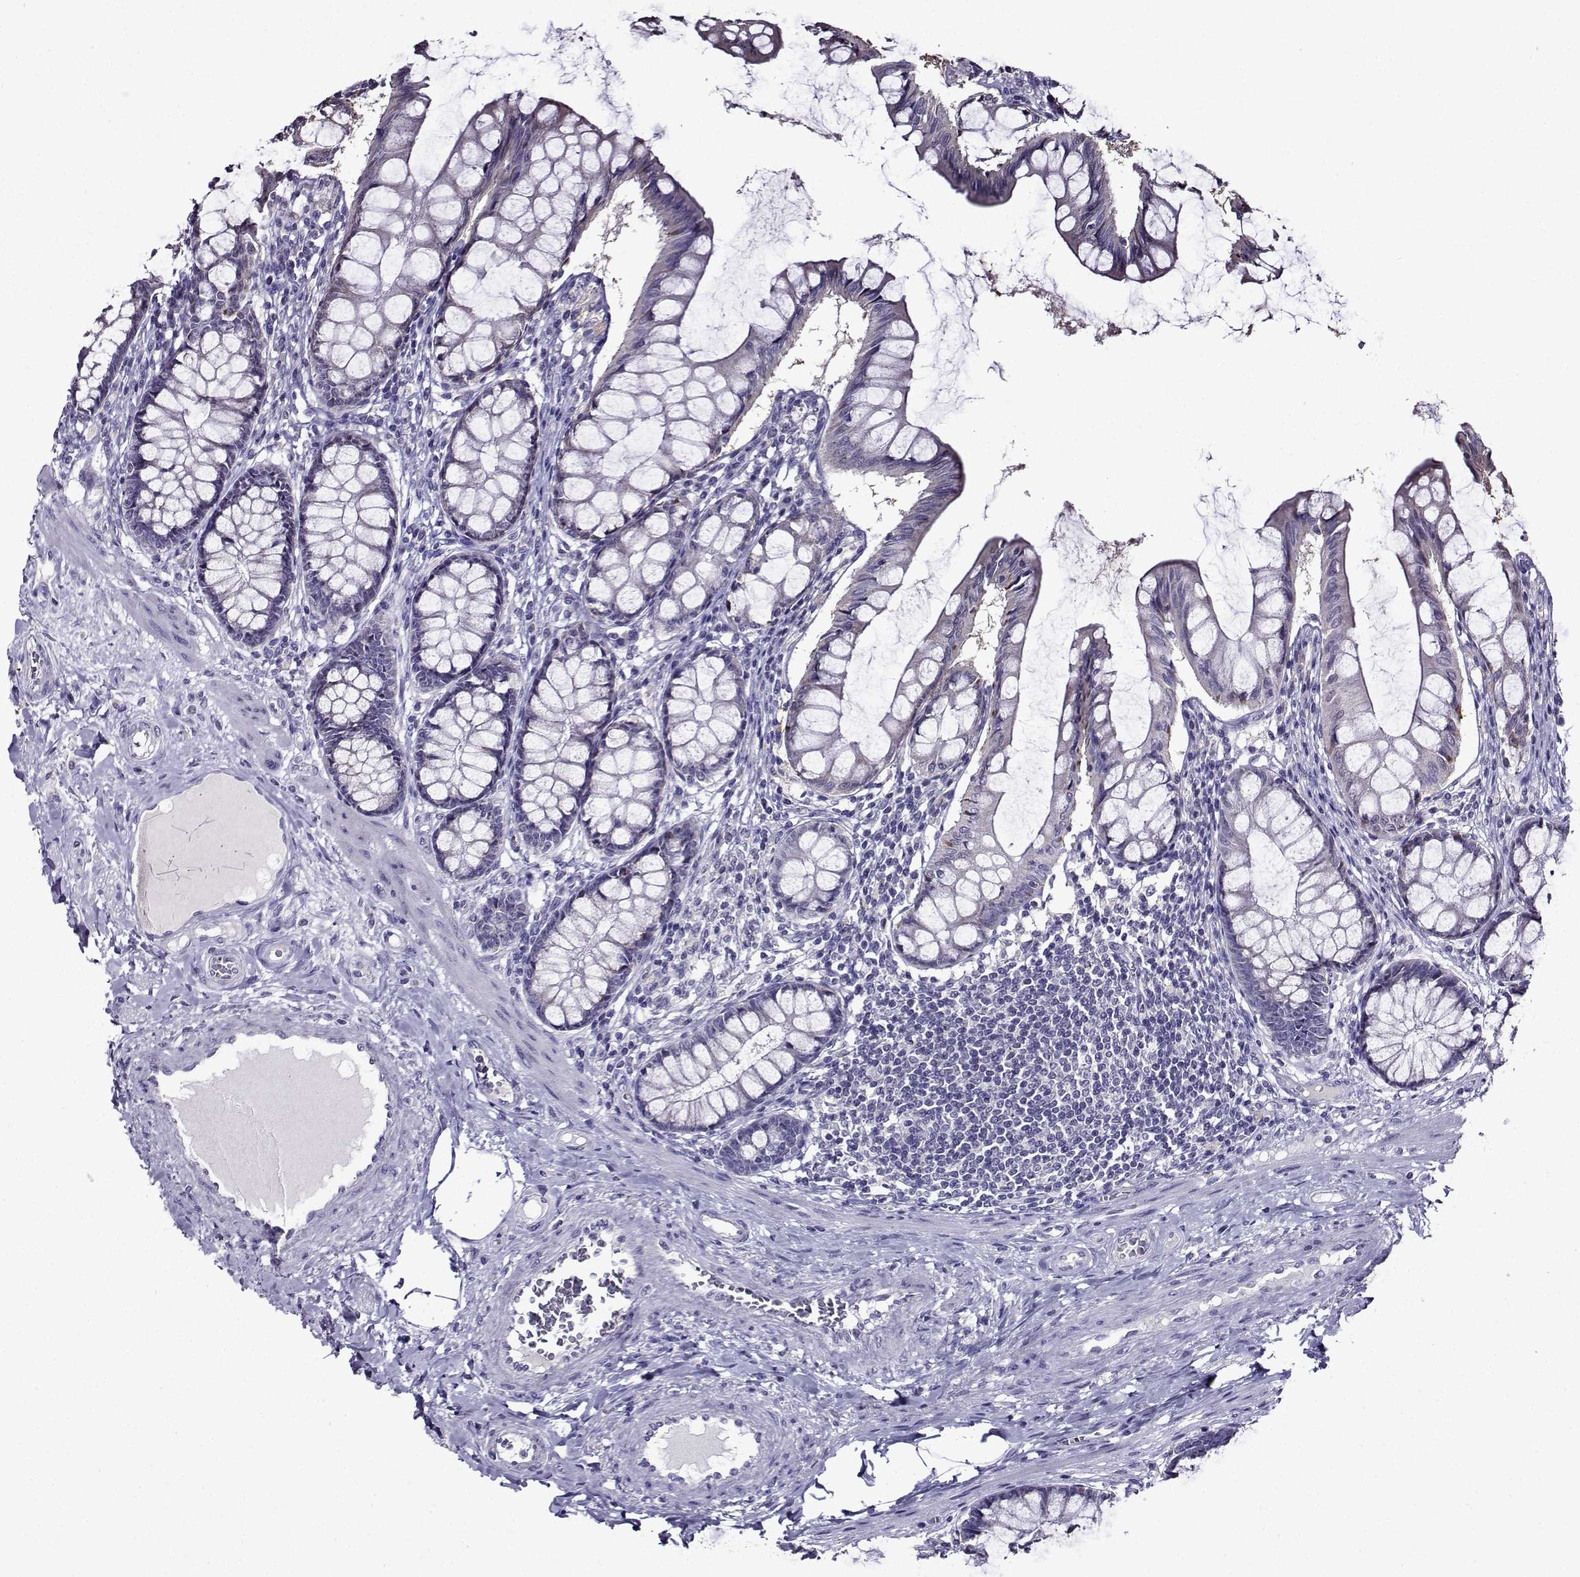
{"staining": {"intensity": "negative", "quantity": "none", "location": "none"}, "tissue": "colon", "cell_type": "Endothelial cells", "image_type": "normal", "snomed": [{"axis": "morphology", "description": "Normal tissue, NOS"}, {"axis": "topography", "description": "Colon"}], "caption": "Immunohistochemistry of normal human colon demonstrates no positivity in endothelial cells.", "gene": "TMEM266", "patient": {"sex": "female", "age": 65}}